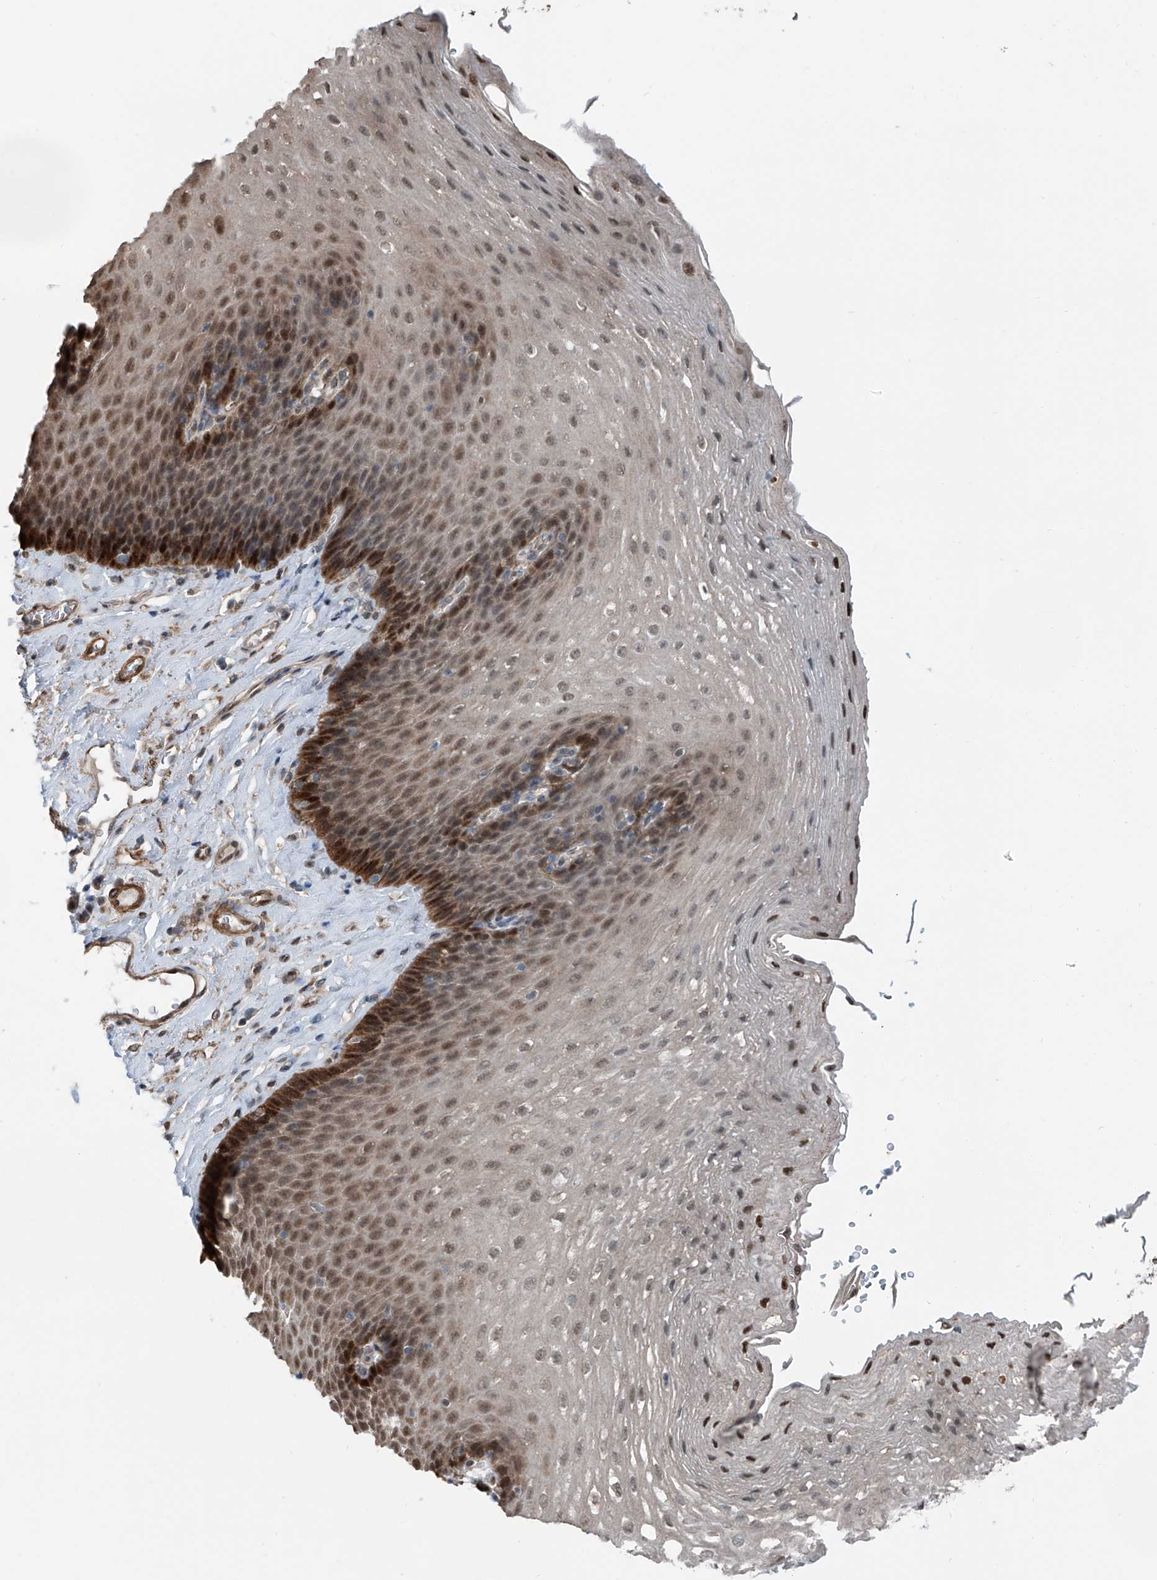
{"staining": {"intensity": "strong", "quantity": ">75%", "location": "cytoplasmic/membranous,nuclear"}, "tissue": "esophagus", "cell_type": "Squamous epithelial cells", "image_type": "normal", "snomed": [{"axis": "morphology", "description": "Normal tissue, NOS"}, {"axis": "topography", "description": "Esophagus"}], "caption": "Immunohistochemical staining of normal esophagus exhibits >75% levels of strong cytoplasmic/membranous,nuclear protein expression in about >75% of squamous epithelial cells.", "gene": "HSPA6", "patient": {"sex": "female", "age": 66}}